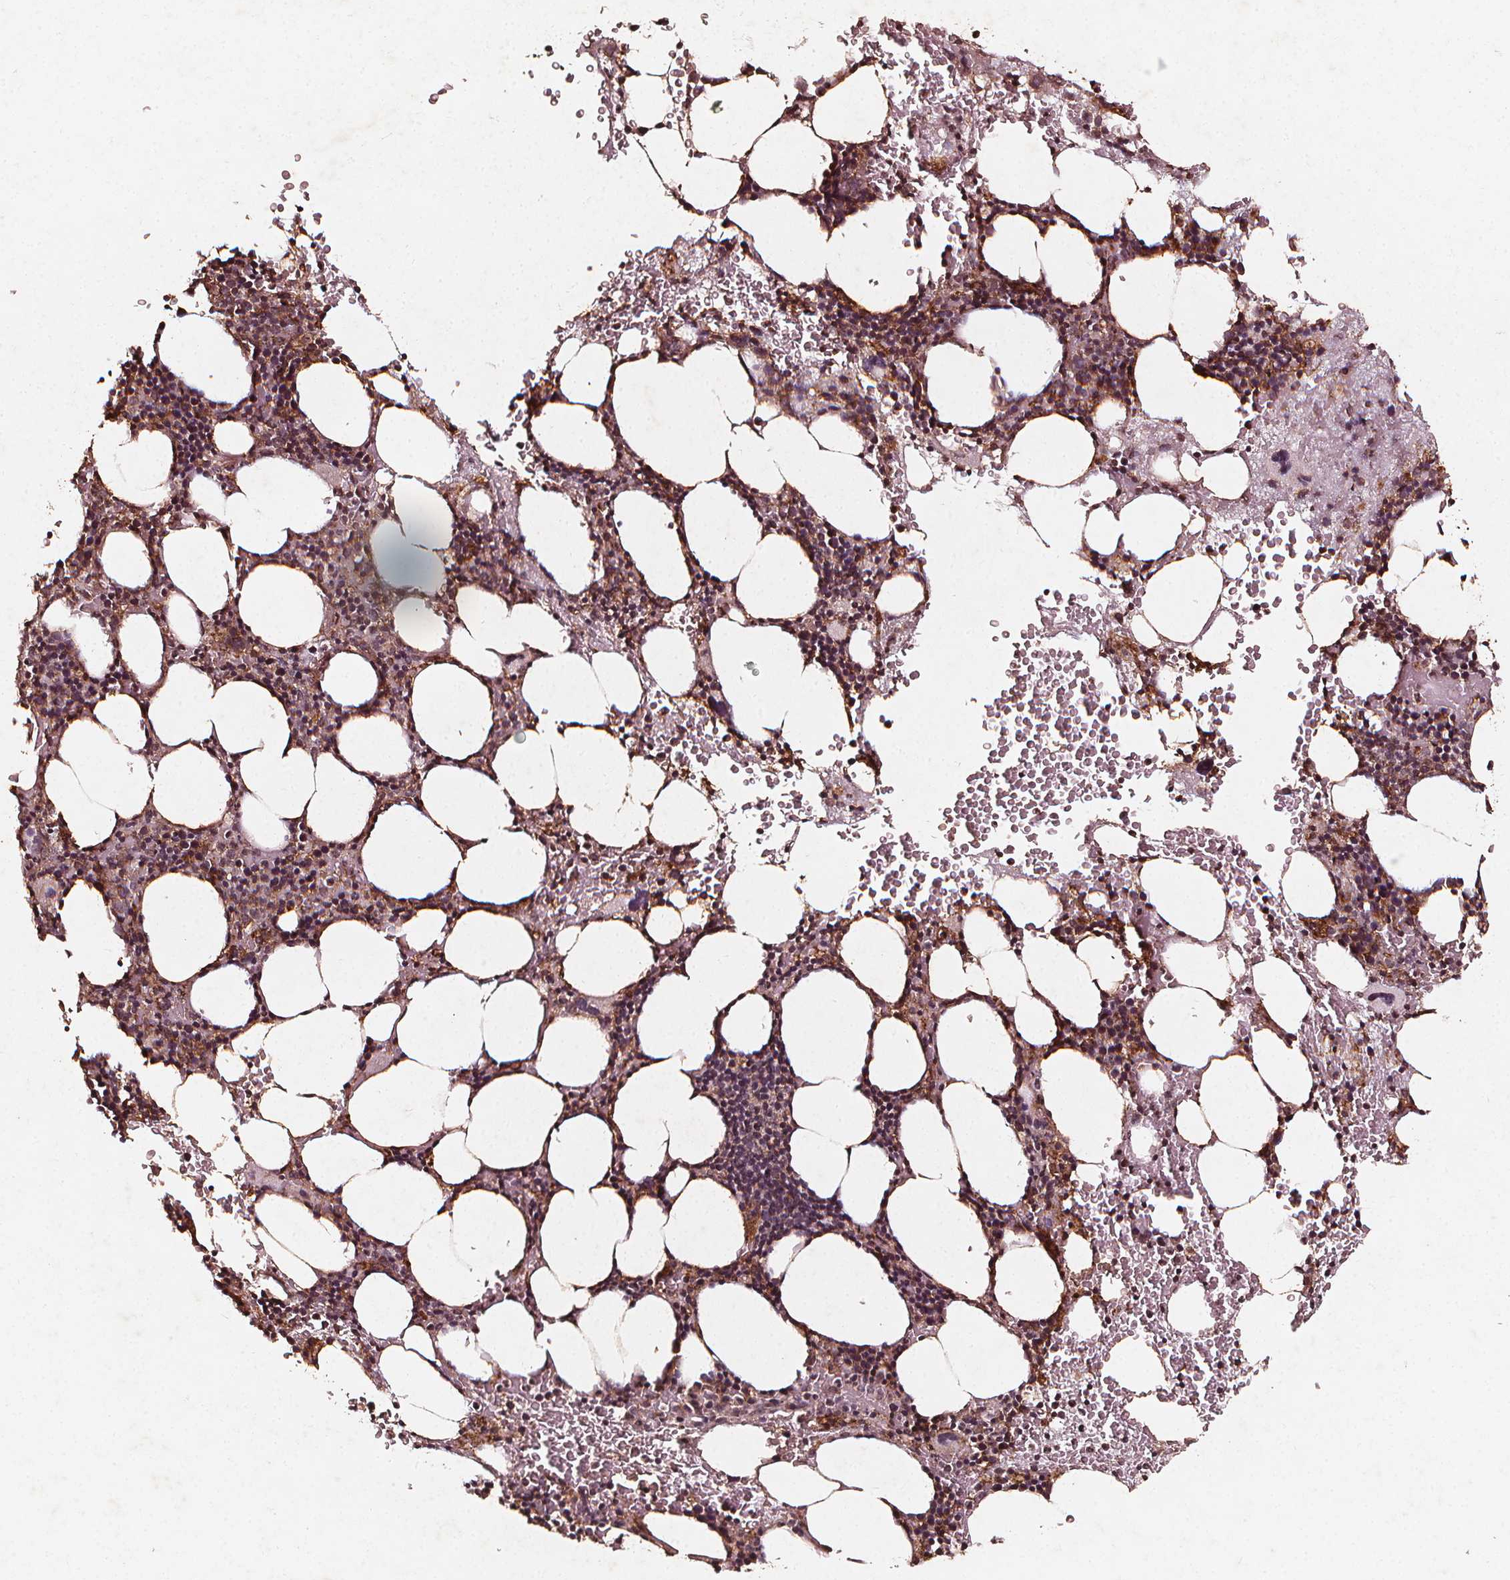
{"staining": {"intensity": "moderate", "quantity": "<25%", "location": "cytoplasmic/membranous"}, "tissue": "bone marrow", "cell_type": "Hematopoietic cells", "image_type": "normal", "snomed": [{"axis": "morphology", "description": "Normal tissue, NOS"}, {"axis": "topography", "description": "Bone marrow"}], "caption": "Bone marrow stained for a protein (brown) exhibits moderate cytoplasmic/membranous positive staining in about <25% of hematopoietic cells.", "gene": "ABCA1", "patient": {"sex": "male", "age": 77}}